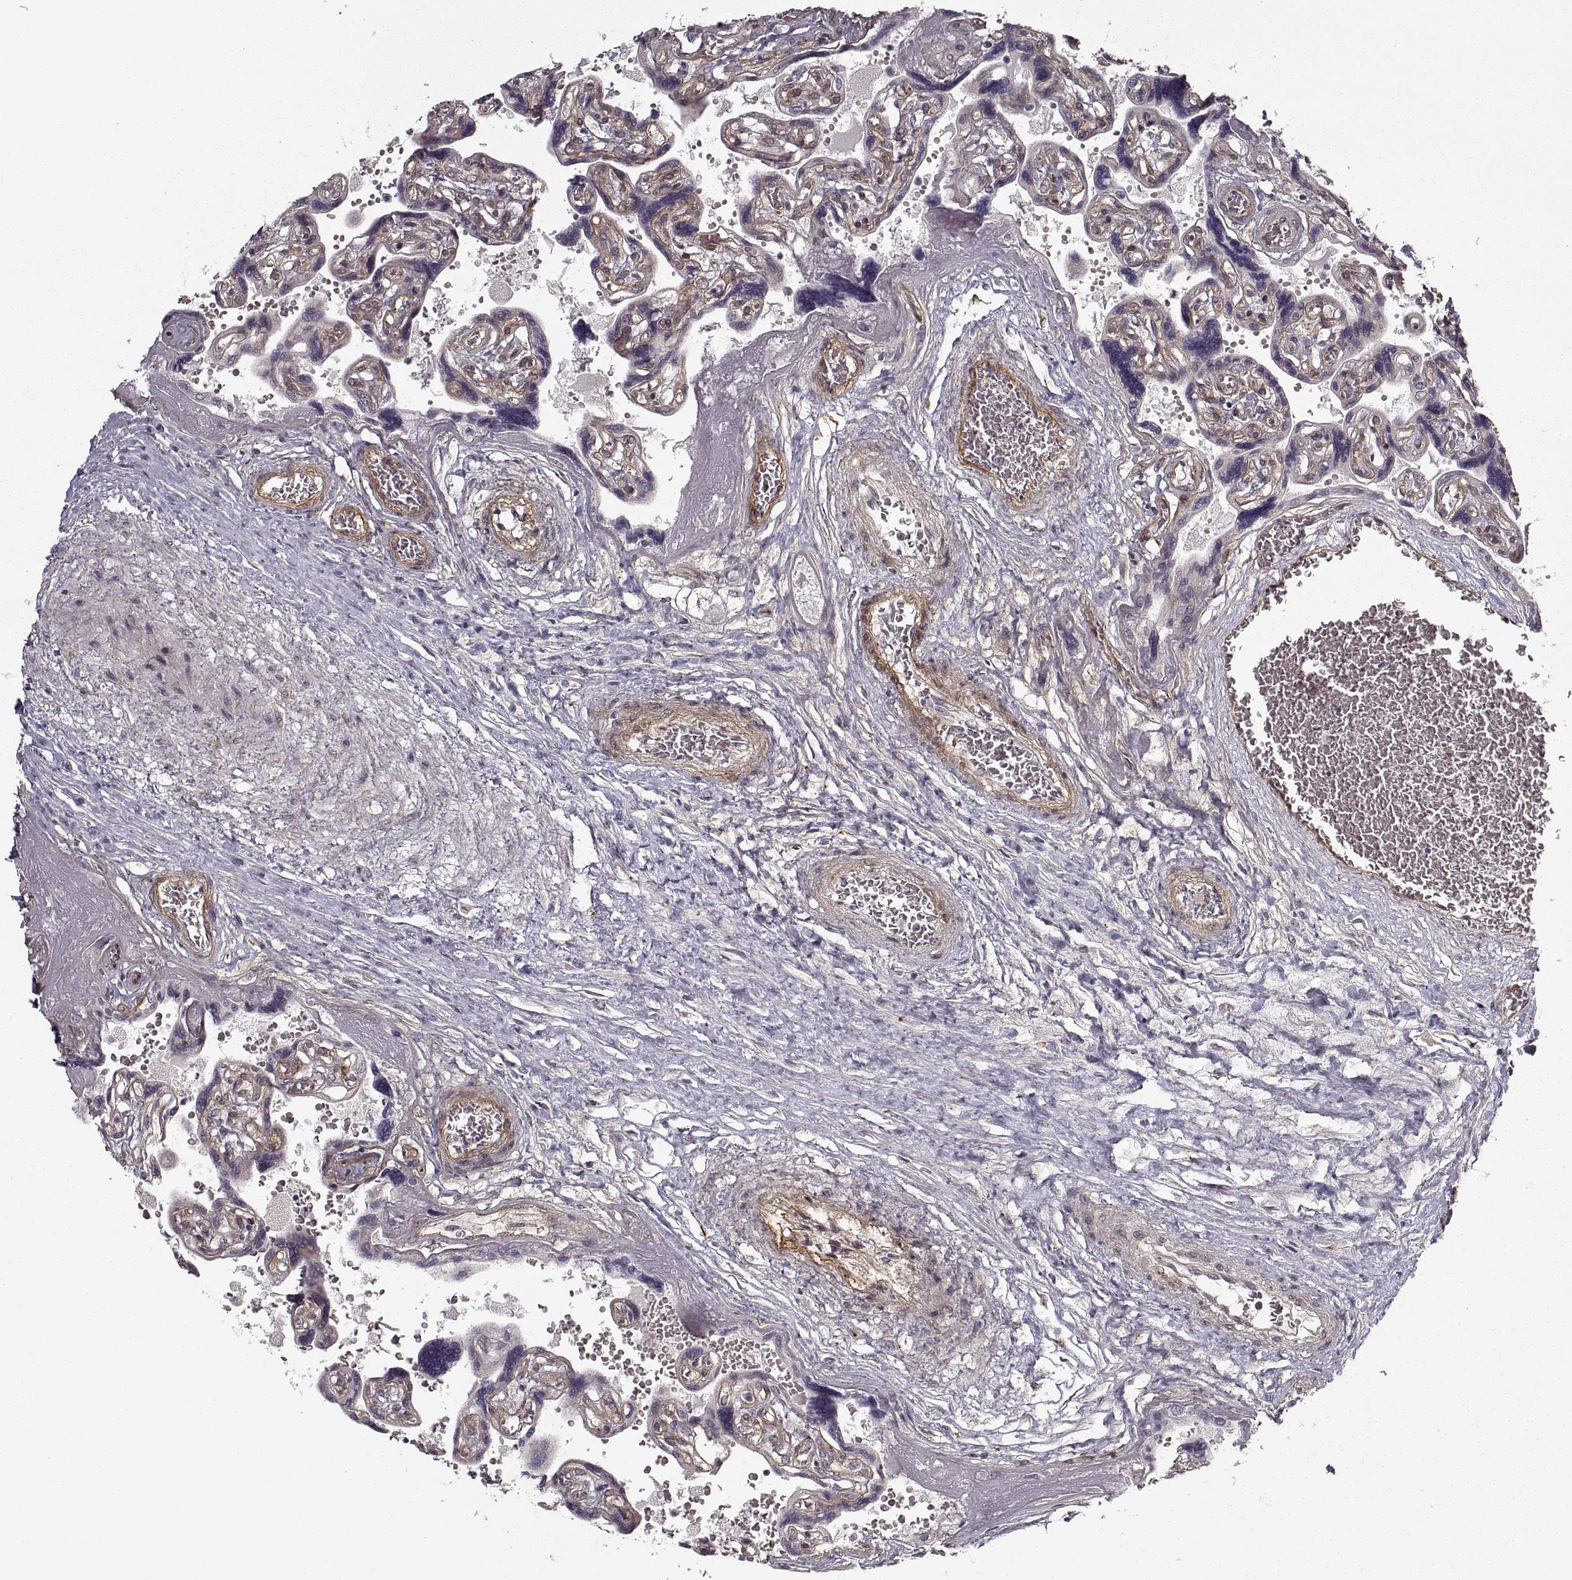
{"staining": {"intensity": "weak", "quantity": ">75%", "location": "cytoplasmic/membranous"}, "tissue": "placenta", "cell_type": "Decidual cells", "image_type": "normal", "snomed": [{"axis": "morphology", "description": "Normal tissue, NOS"}, {"axis": "topography", "description": "Placenta"}], "caption": "A photomicrograph showing weak cytoplasmic/membranous expression in approximately >75% of decidual cells in unremarkable placenta, as visualized by brown immunohistochemical staining.", "gene": "LAMB2", "patient": {"sex": "female", "age": 32}}